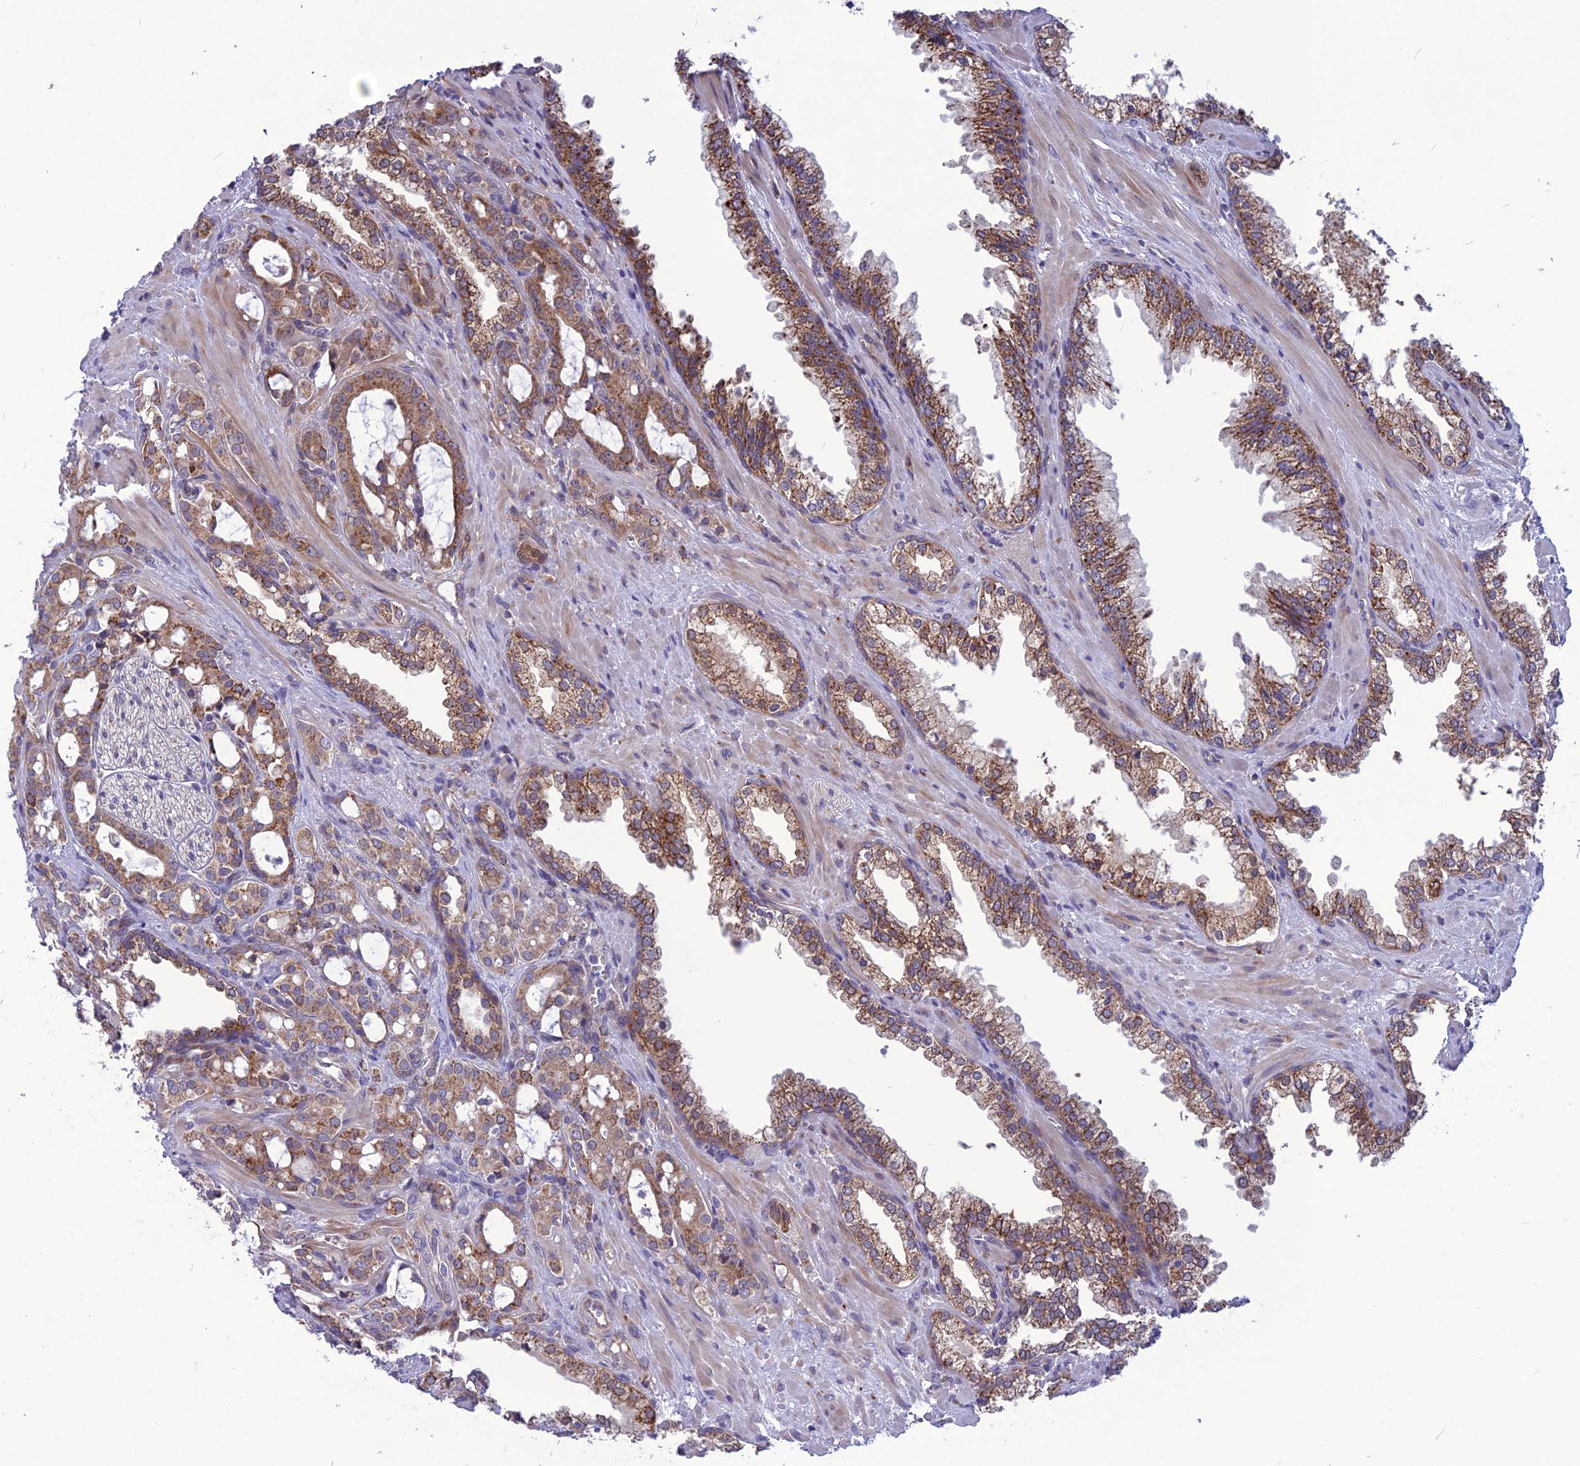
{"staining": {"intensity": "moderate", "quantity": ">75%", "location": "cytoplasmic/membranous"}, "tissue": "prostate cancer", "cell_type": "Tumor cells", "image_type": "cancer", "snomed": [{"axis": "morphology", "description": "Adenocarcinoma, High grade"}, {"axis": "topography", "description": "Prostate"}], "caption": "A micrograph of prostate high-grade adenocarcinoma stained for a protein exhibits moderate cytoplasmic/membranous brown staining in tumor cells.", "gene": "PSMF1", "patient": {"sex": "male", "age": 72}}